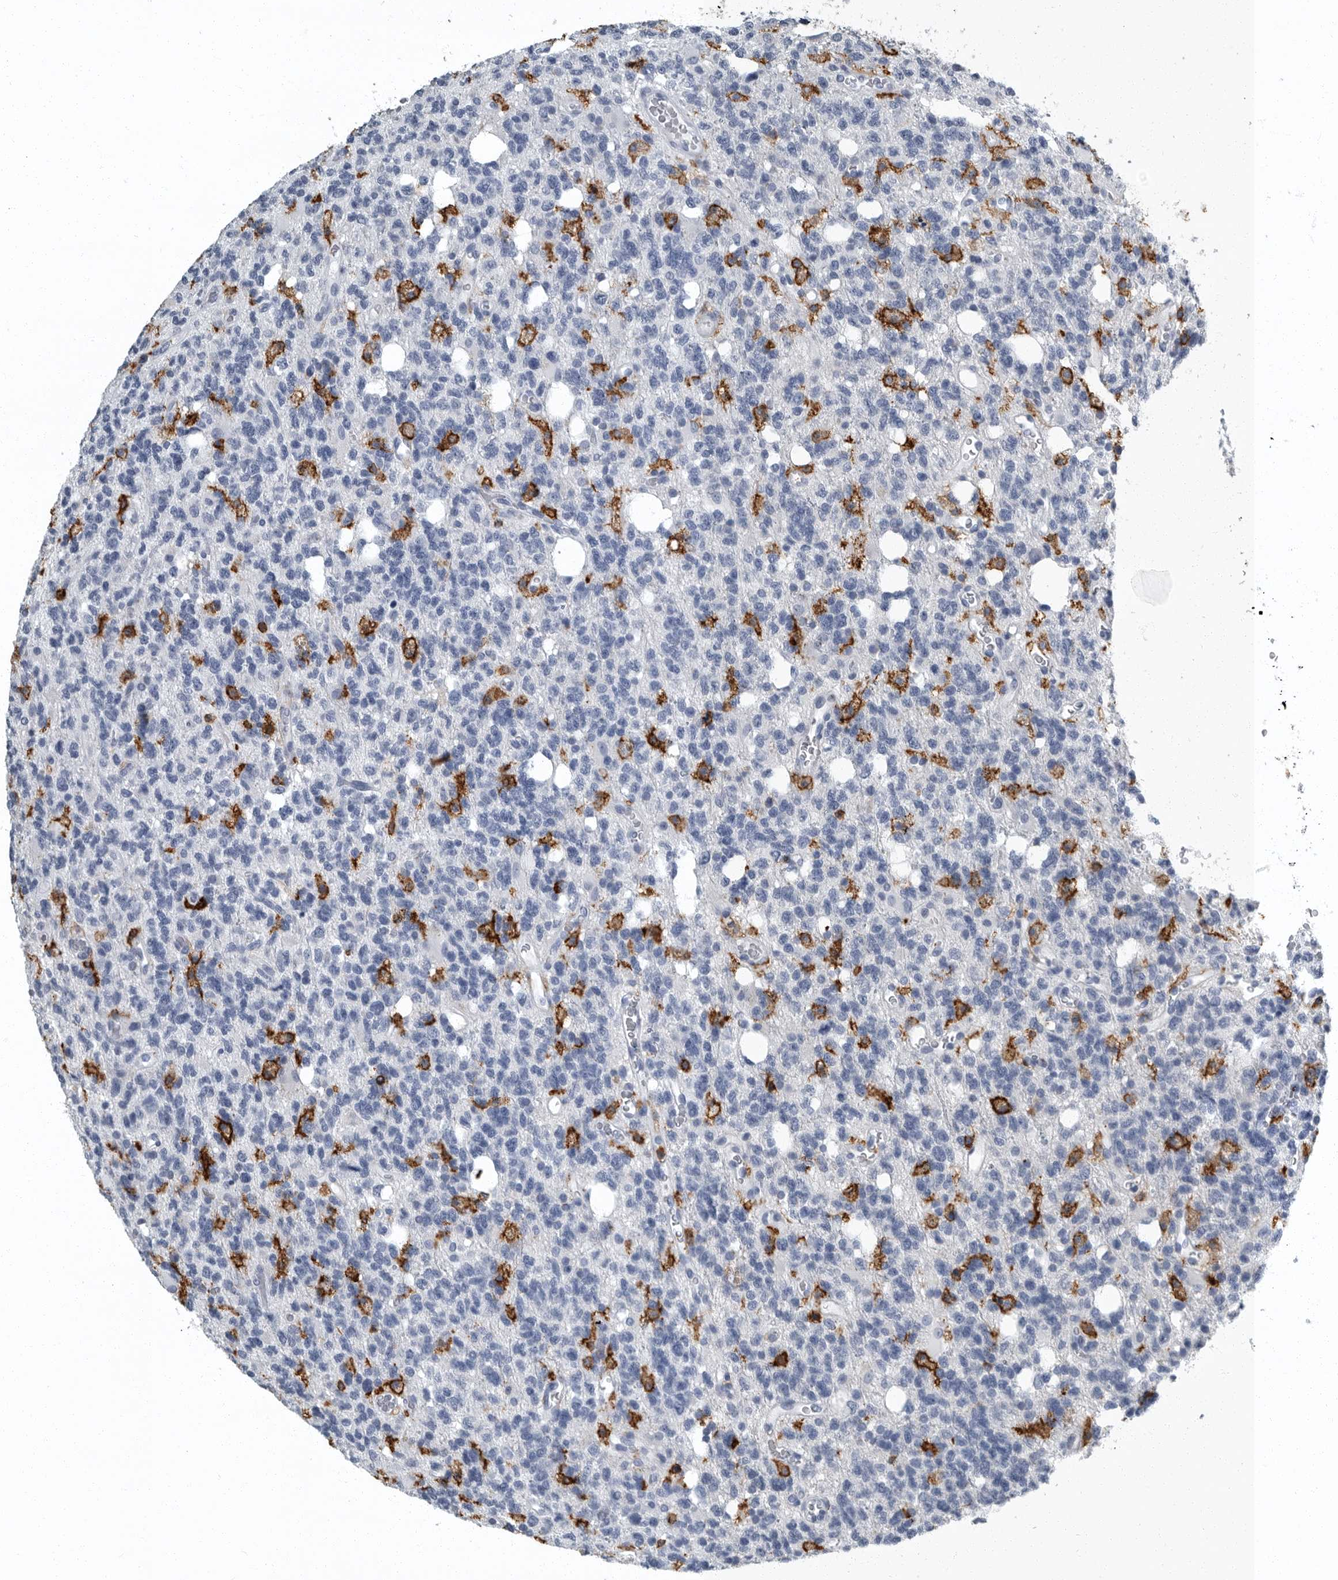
{"staining": {"intensity": "negative", "quantity": "none", "location": "none"}, "tissue": "glioma", "cell_type": "Tumor cells", "image_type": "cancer", "snomed": [{"axis": "morphology", "description": "Glioma, malignant, High grade"}, {"axis": "topography", "description": "Brain"}], "caption": "An IHC histopathology image of high-grade glioma (malignant) is shown. There is no staining in tumor cells of high-grade glioma (malignant). (DAB (3,3'-diaminobenzidine) immunohistochemistry (IHC) with hematoxylin counter stain).", "gene": "FCER1G", "patient": {"sex": "female", "age": 62}}